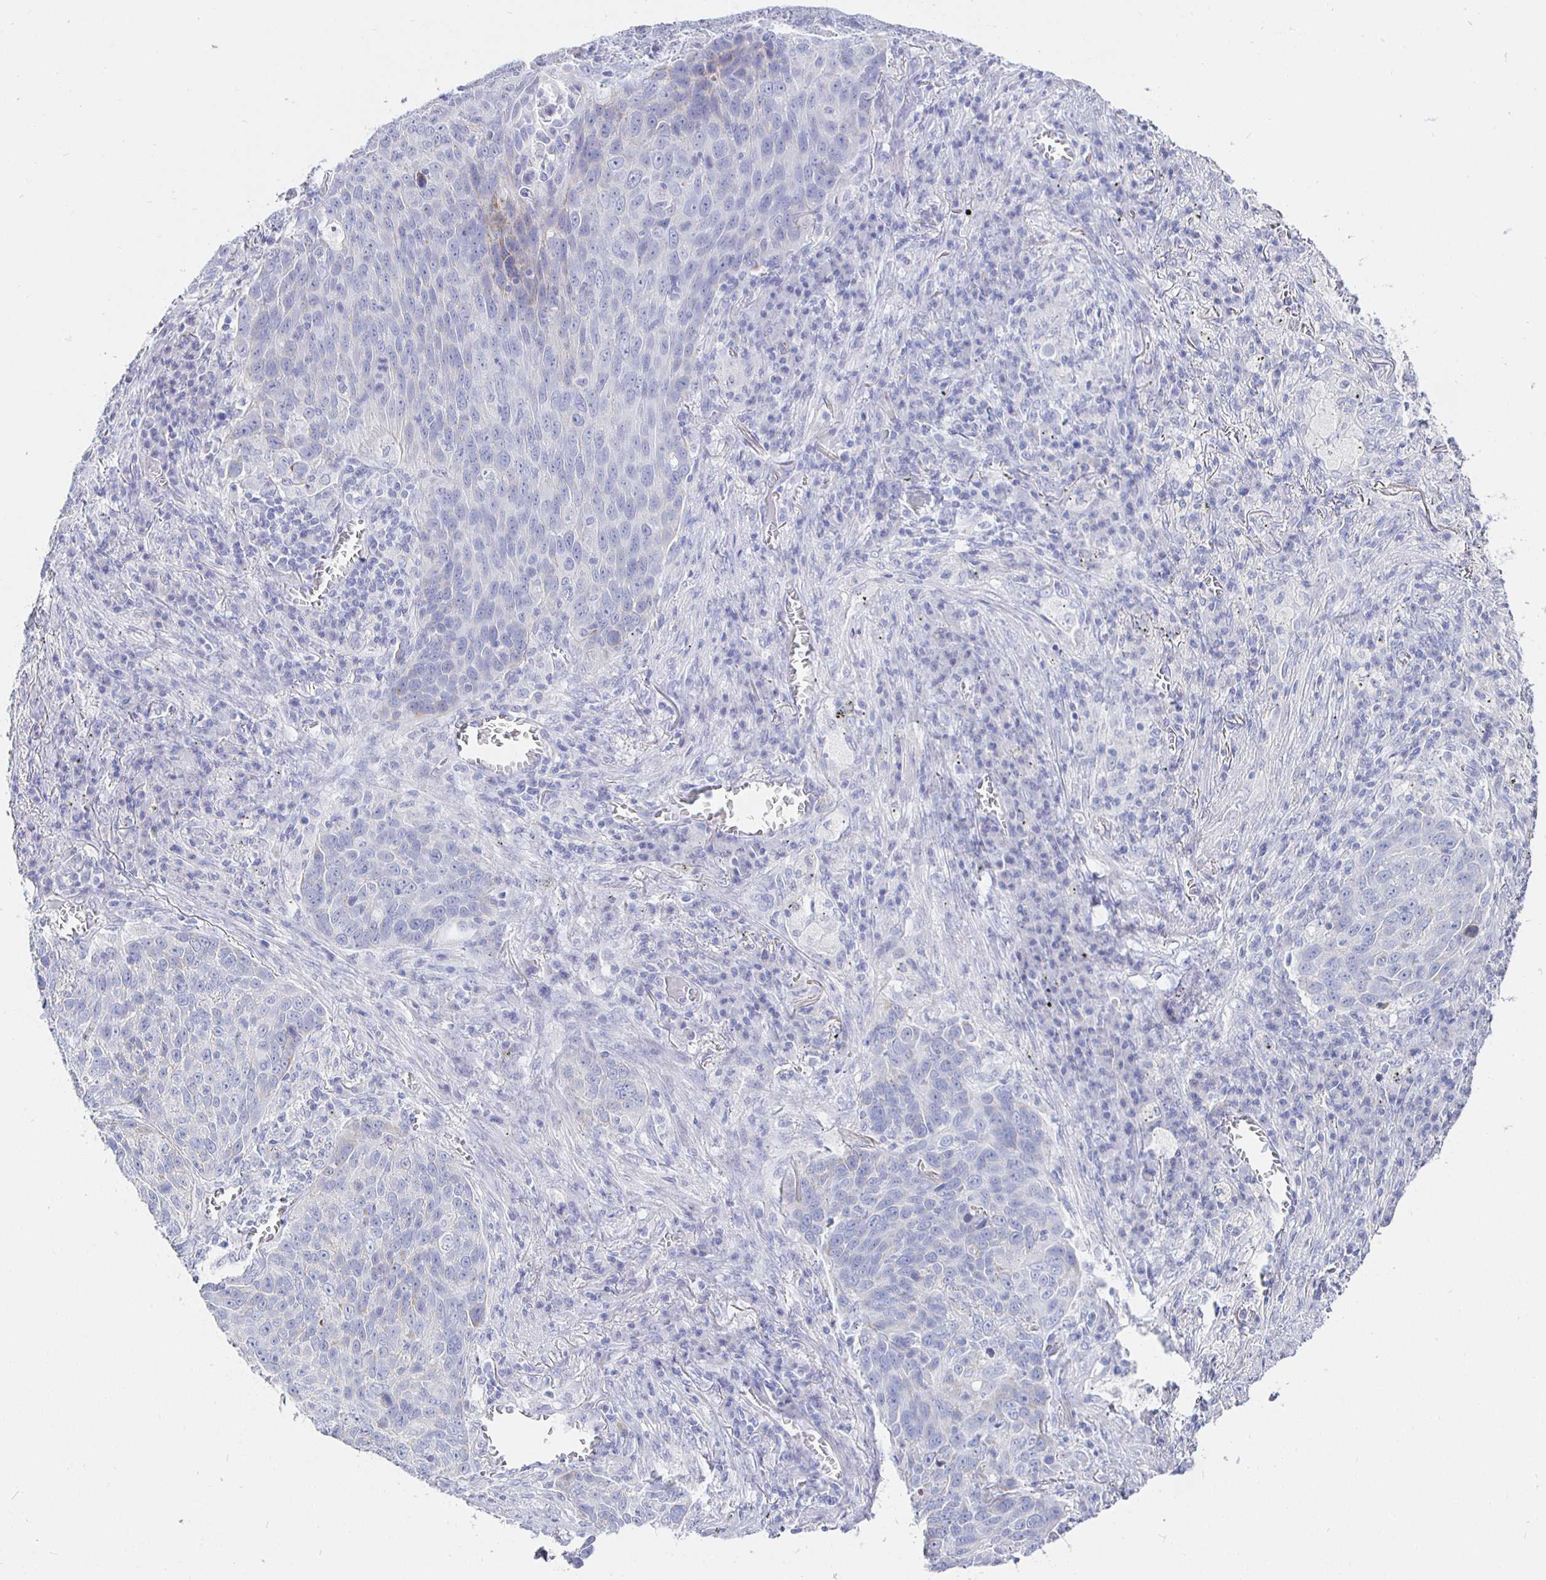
{"staining": {"intensity": "negative", "quantity": "none", "location": "none"}, "tissue": "lung cancer", "cell_type": "Tumor cells", "image_type": "cancer", "snomed": [{"axis": "morphology", "description": "Squamous cell carcinoma, NOS"}, {"axis": "topography", "description": "Lung"}], "caption": "IHC histopathology image of squamous cell carcinoma (lung) stained for a protein (brown), which demonstrates no staining in tumor cells.", "gene": "CR2", "patient": {"sex": "male", "age": 78}}